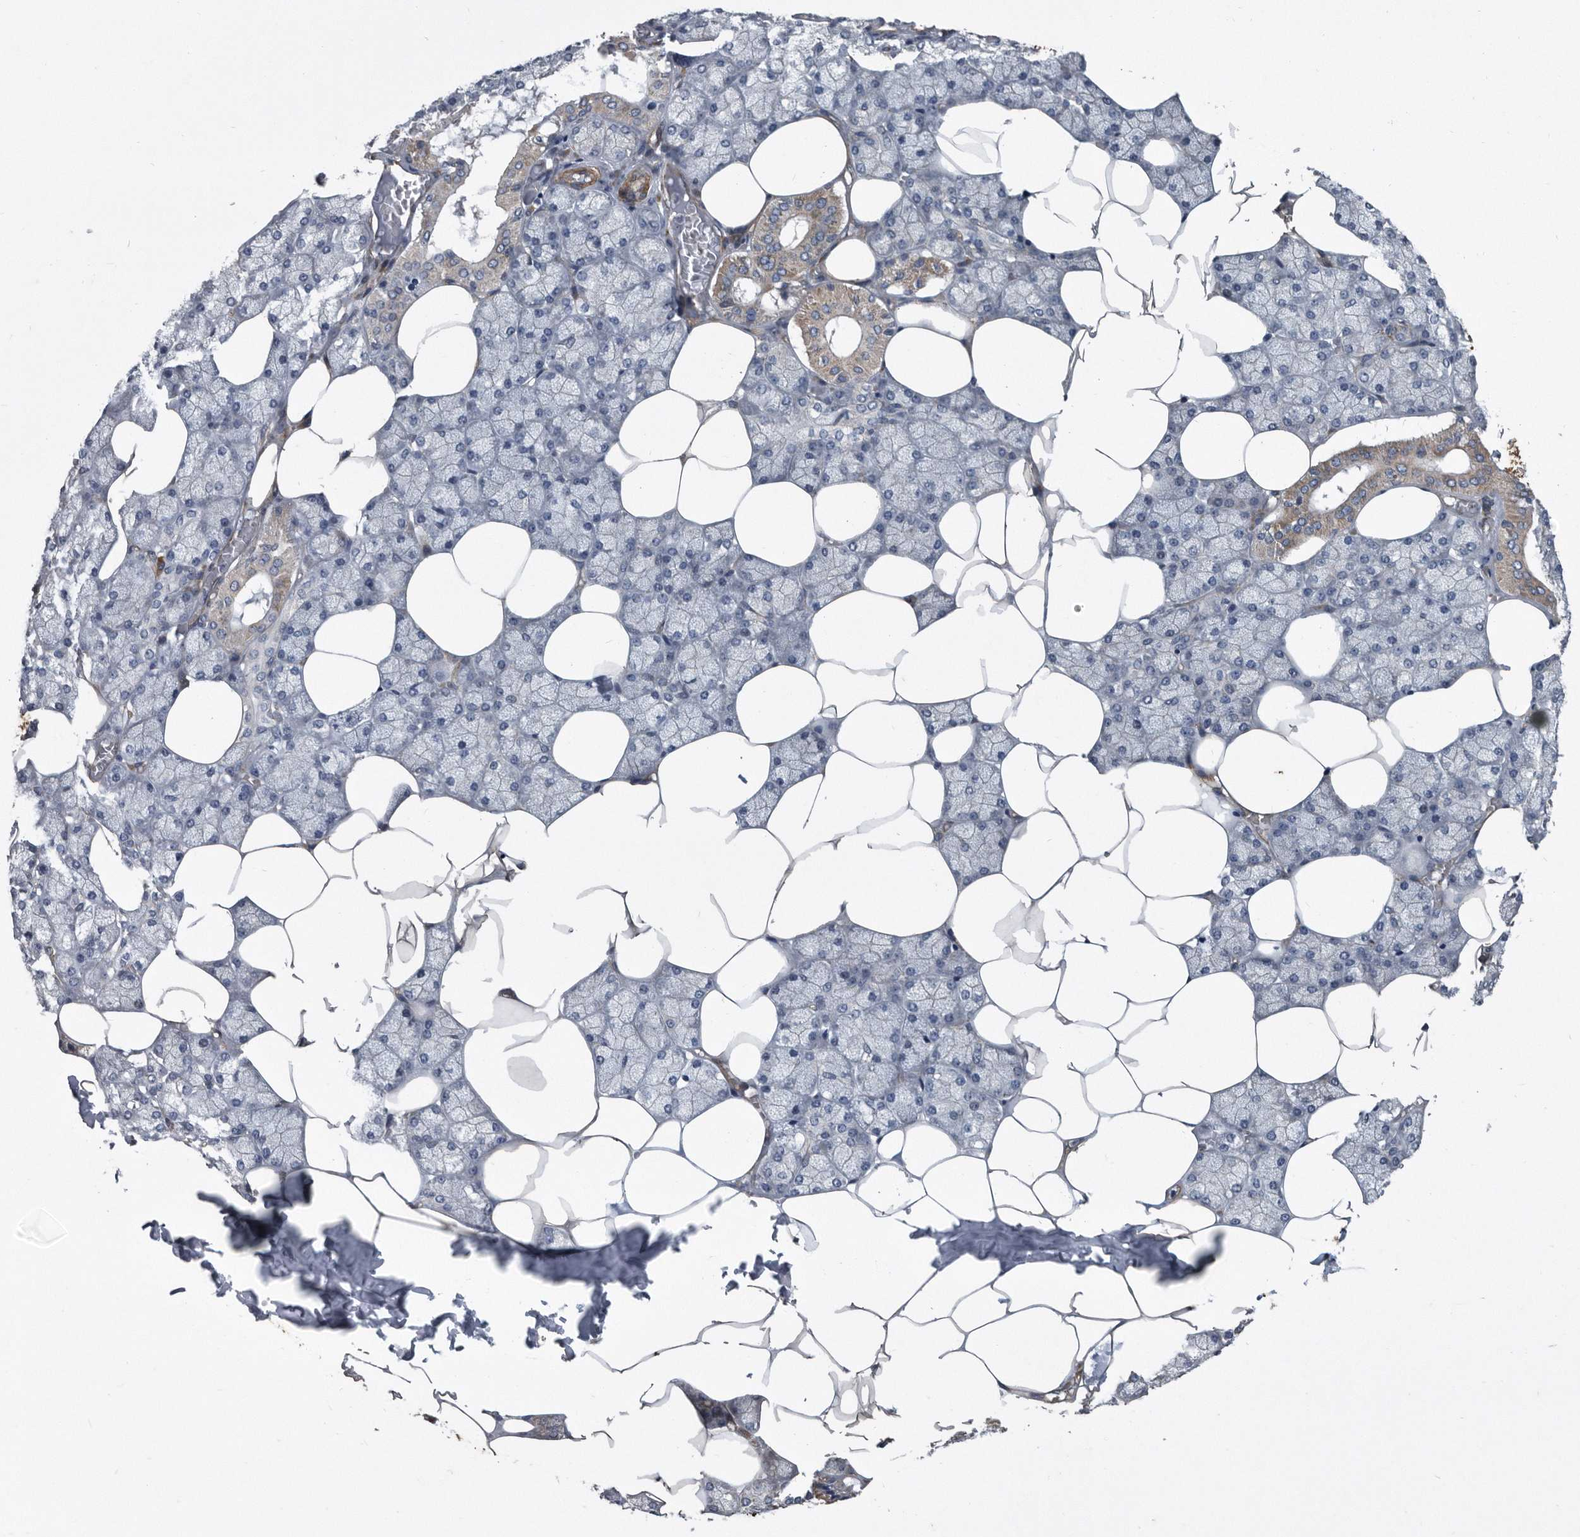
{"staining": {"intensity": "moderate", "quantity": "<25%", "location": "cytoplasmic/membranous"}, "tissue": "salivary gland", "cell_type": "Glandular cells", "image_type": "normal", "snomed": [{"axis": "morphology", "description": "Normal tissue, NOS"}, {"axis": "topography", "description": "Salivary gland"}], "caption": "There is low levels of moderate cytoplasmic/membranous expression in glandular cells of unremarkable salivary gland, as demonstrated by immunohistochemical staining (brown color).", "gene": "ARMCX1", "patient": {"sex": "male", "age": 62}}